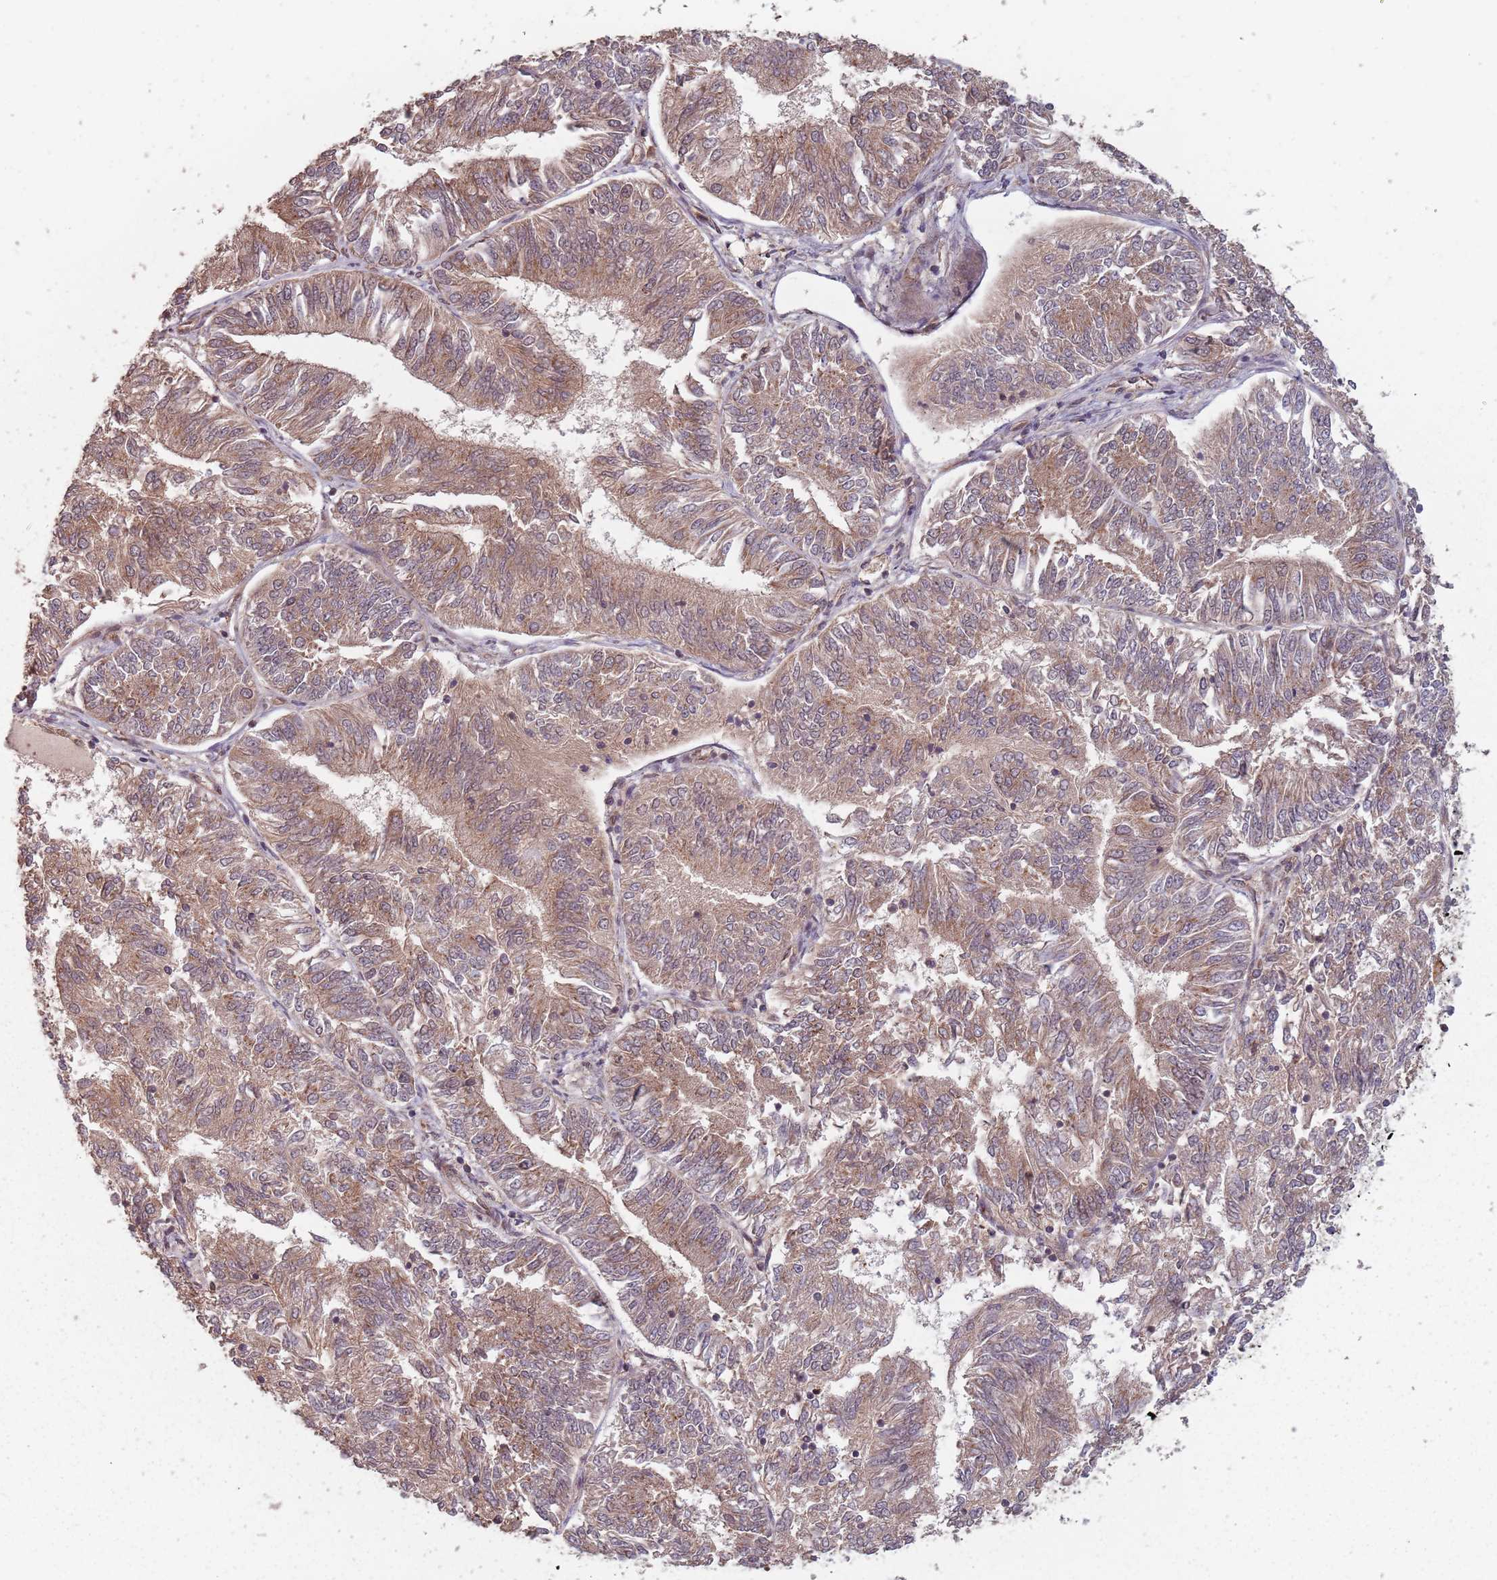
{"staining": {"intensity": "moderate", "quantity": ">75%", "location": "cytoplasmic/membranous"}, "tissue": "endometrial cancer", "cell_type": "Tumor cells", "image_type": "cancer", "snomed": [{"axis": "morphology", "description": "Adenocarcinoma, NOS"}, {"axis": "topography", "description": "Endometrium"}], "caption": "IHC of endometrial cancer demonstrates medium levels of moderate cytoplasmic/membranous staining in about >75% of tumor cells. The protein of interest is shown in brown color, while the nuclei are stained blue.", "gene": "C3orf14", "patient": {"sex": "female", "age": 58}}